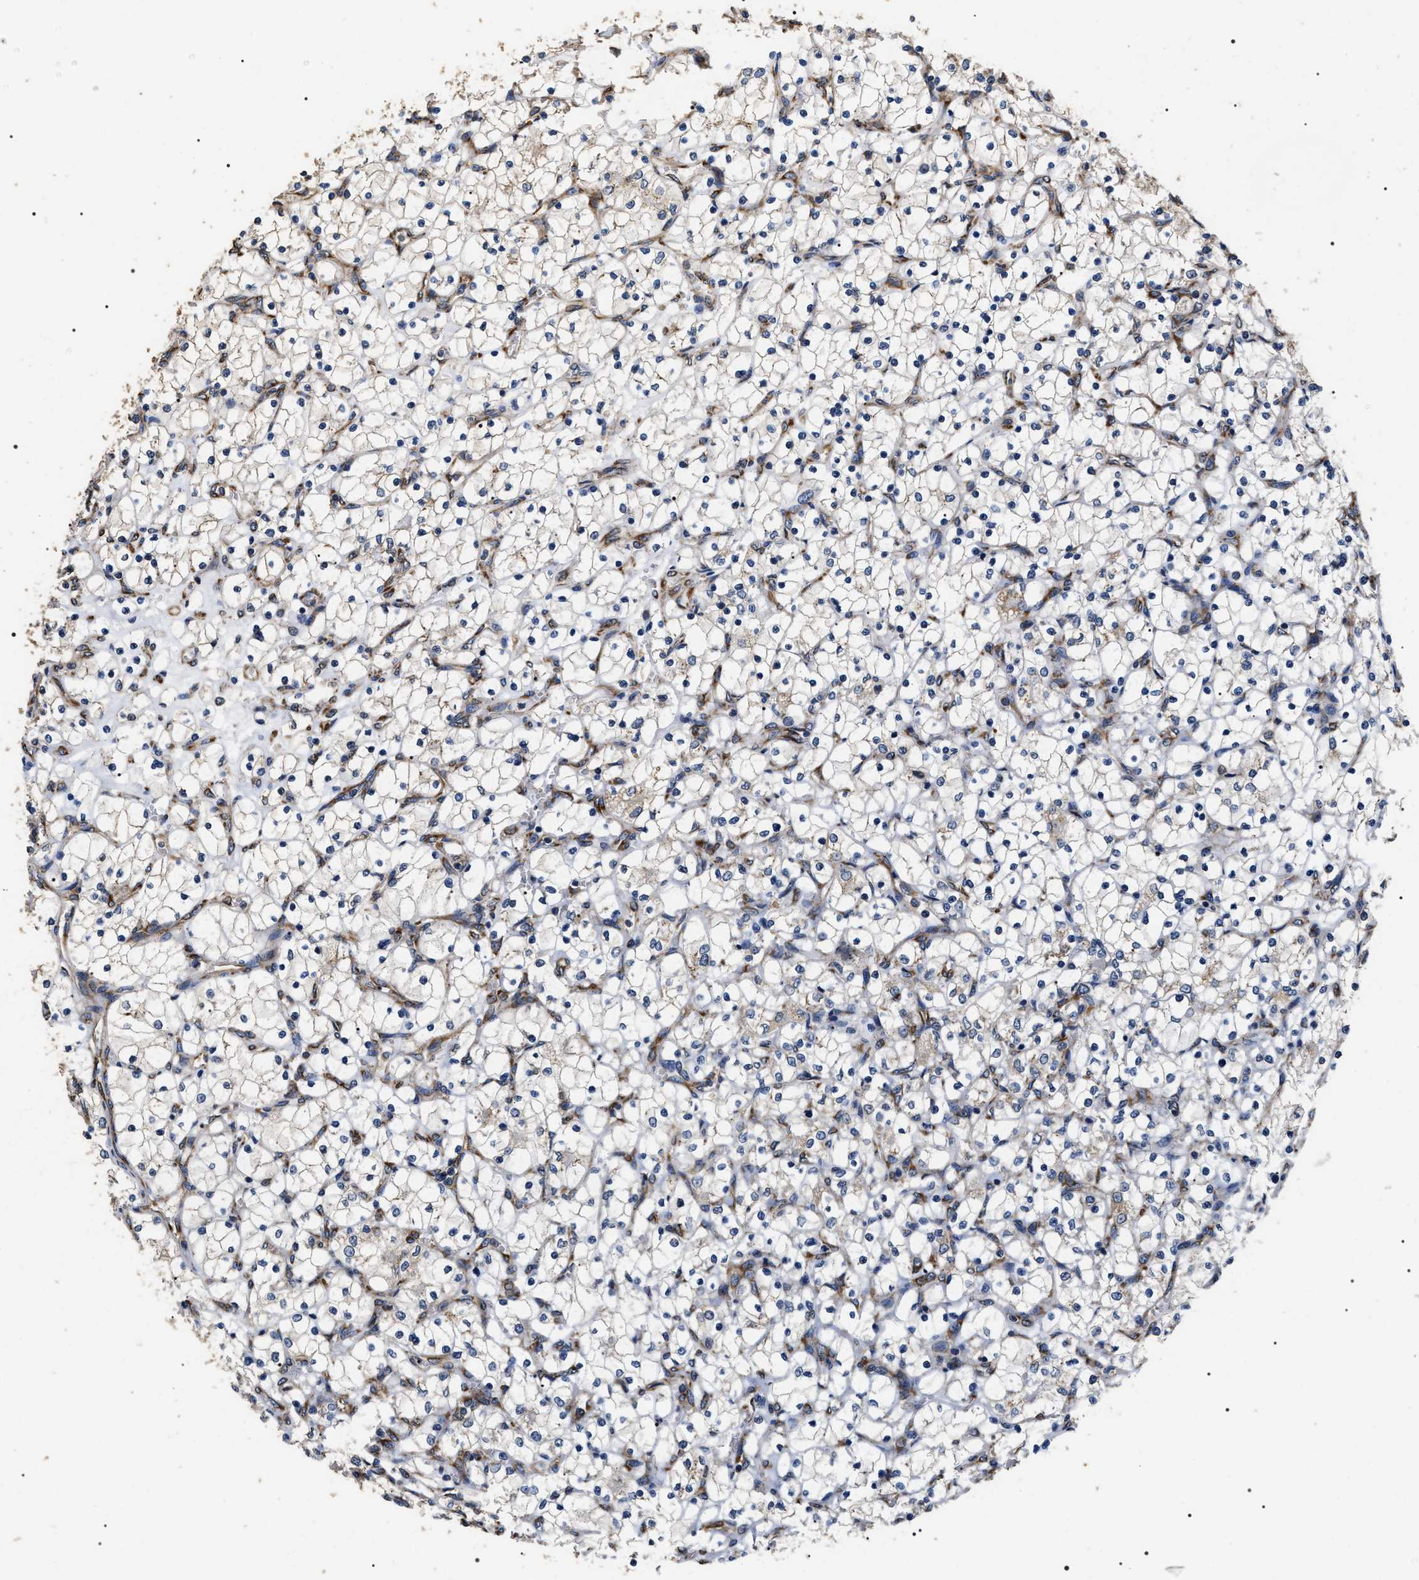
{"staining": {"intensity": "negative", "quantity": "none", "location": "none"}, "tissue": "renal cancer", "cell_type": "Tumor cells", "image_type": "cancer", "snomed": [{"axis": "morphology", "description": "Adenocarcinoma, NOS"}, {"axis": "topography", "description": "Kidney"}], "caption": "Immunohistochemistry histopathology image of neoplastic tissue: adenocarcinoma (renal) stained with DAB (3,3'-diaminobenzidine) demonstrates no significant protein staining in tumor cells.", "gene": "KTN1", "patient": {"sex": "female", "age": 69}}